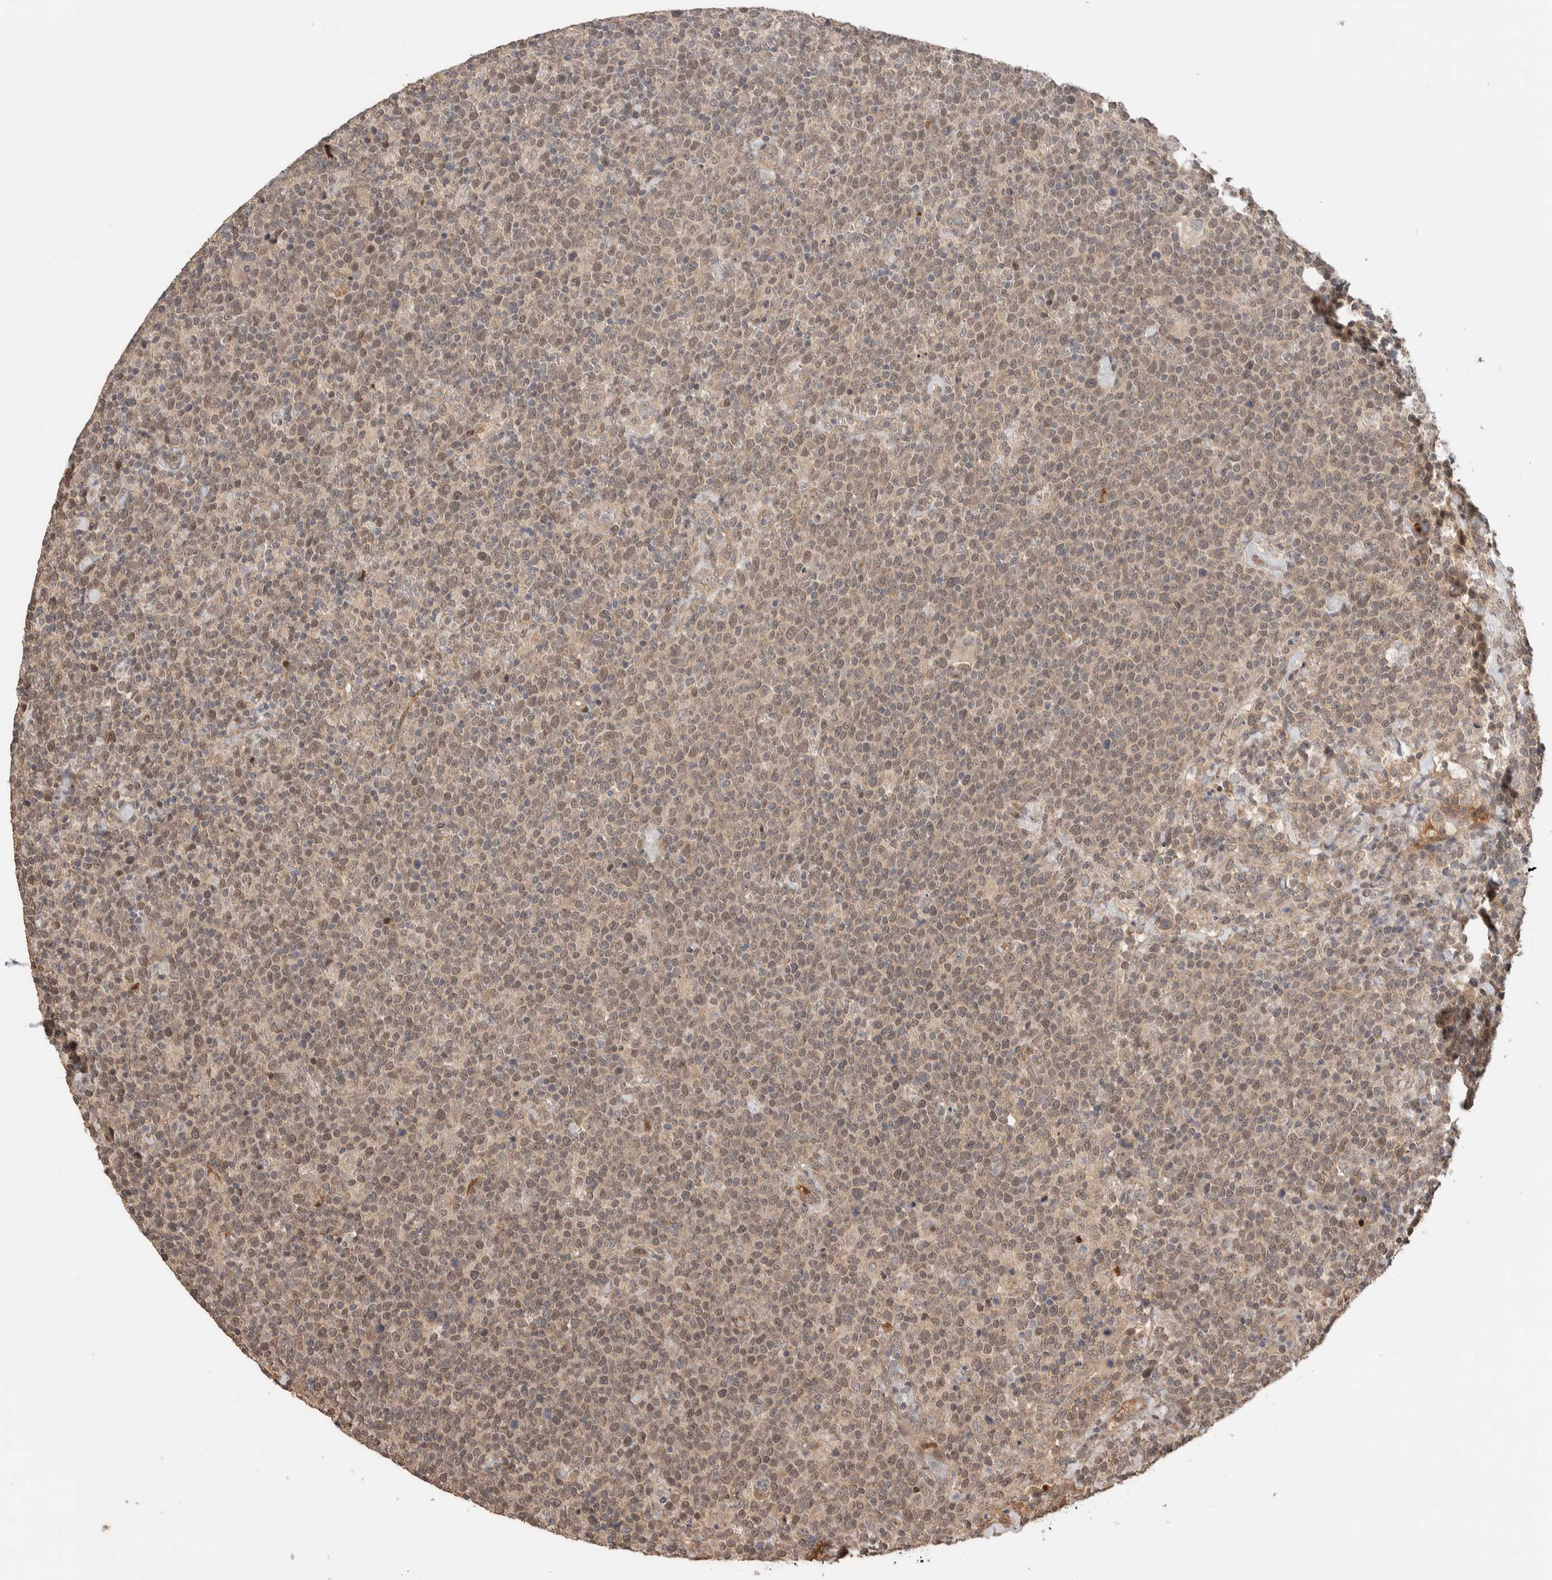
{"staining": {"intensity": "moderate", "quantity": ">75%", "location": "cytoplasmic/membranous,nuclear"}, "tissue": "lymphoma", "cell_type": "Tumor cells", "image_type": "cancer", "snomed": [{"axis": "morphology", "description": "Malignant lymphoma, non-Hodgkin's type, High grade"}, {"axis": "topography", "description": "Lymph node"}], "caption": "A high-resolution histopathology image shows immunohistochemistry (IHC) staining of lymphoma, which shows moderate cytoplasmic/membranous and nuclear positivity in approximately >75% of tumor cells. (brown staining indicates protein expression, while blue staining denotes nuclei).", "gene": "PRDM15", "patient": {"sex": "male", "age": 61}}